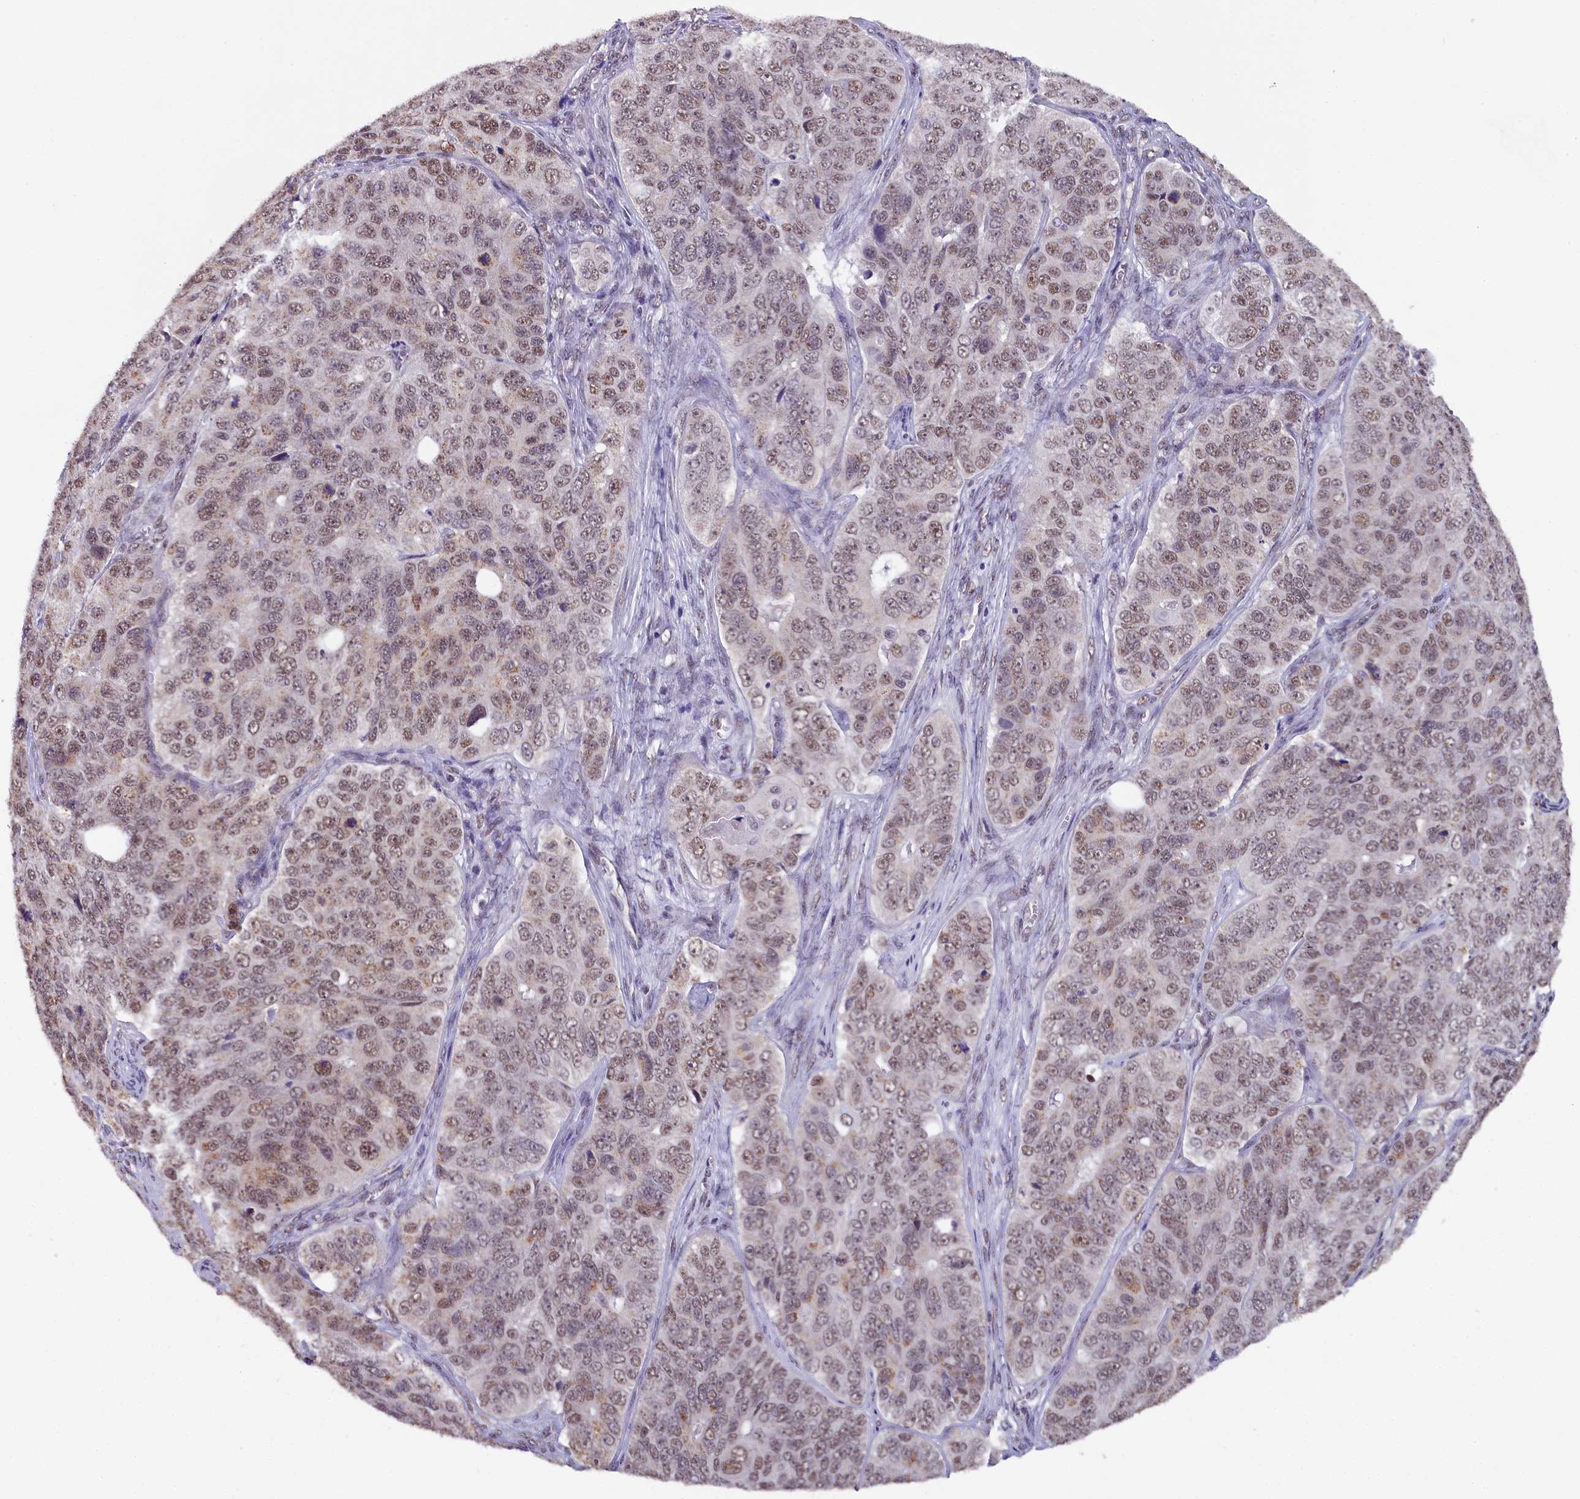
{"staining": {"intensity": "weak", "quantity": ">75%", "location": "nuclear"}, "tissue": "ovarian cancer", "cell_type": "Tumor cells", "image_type": "cancer", "snomed": [{"axis": "morphology", "description": "Carcinoma, endometroid"}, {"axis": "topography", "description": "Ovary"}], "caption": "Weak nuclear expression for a protein is present in about >75% of tumor cells of endometroid carcinoma (ovarian) using IHC.", "gene": "NCBP1", "patient": {"sex": "female", "age": 51}}